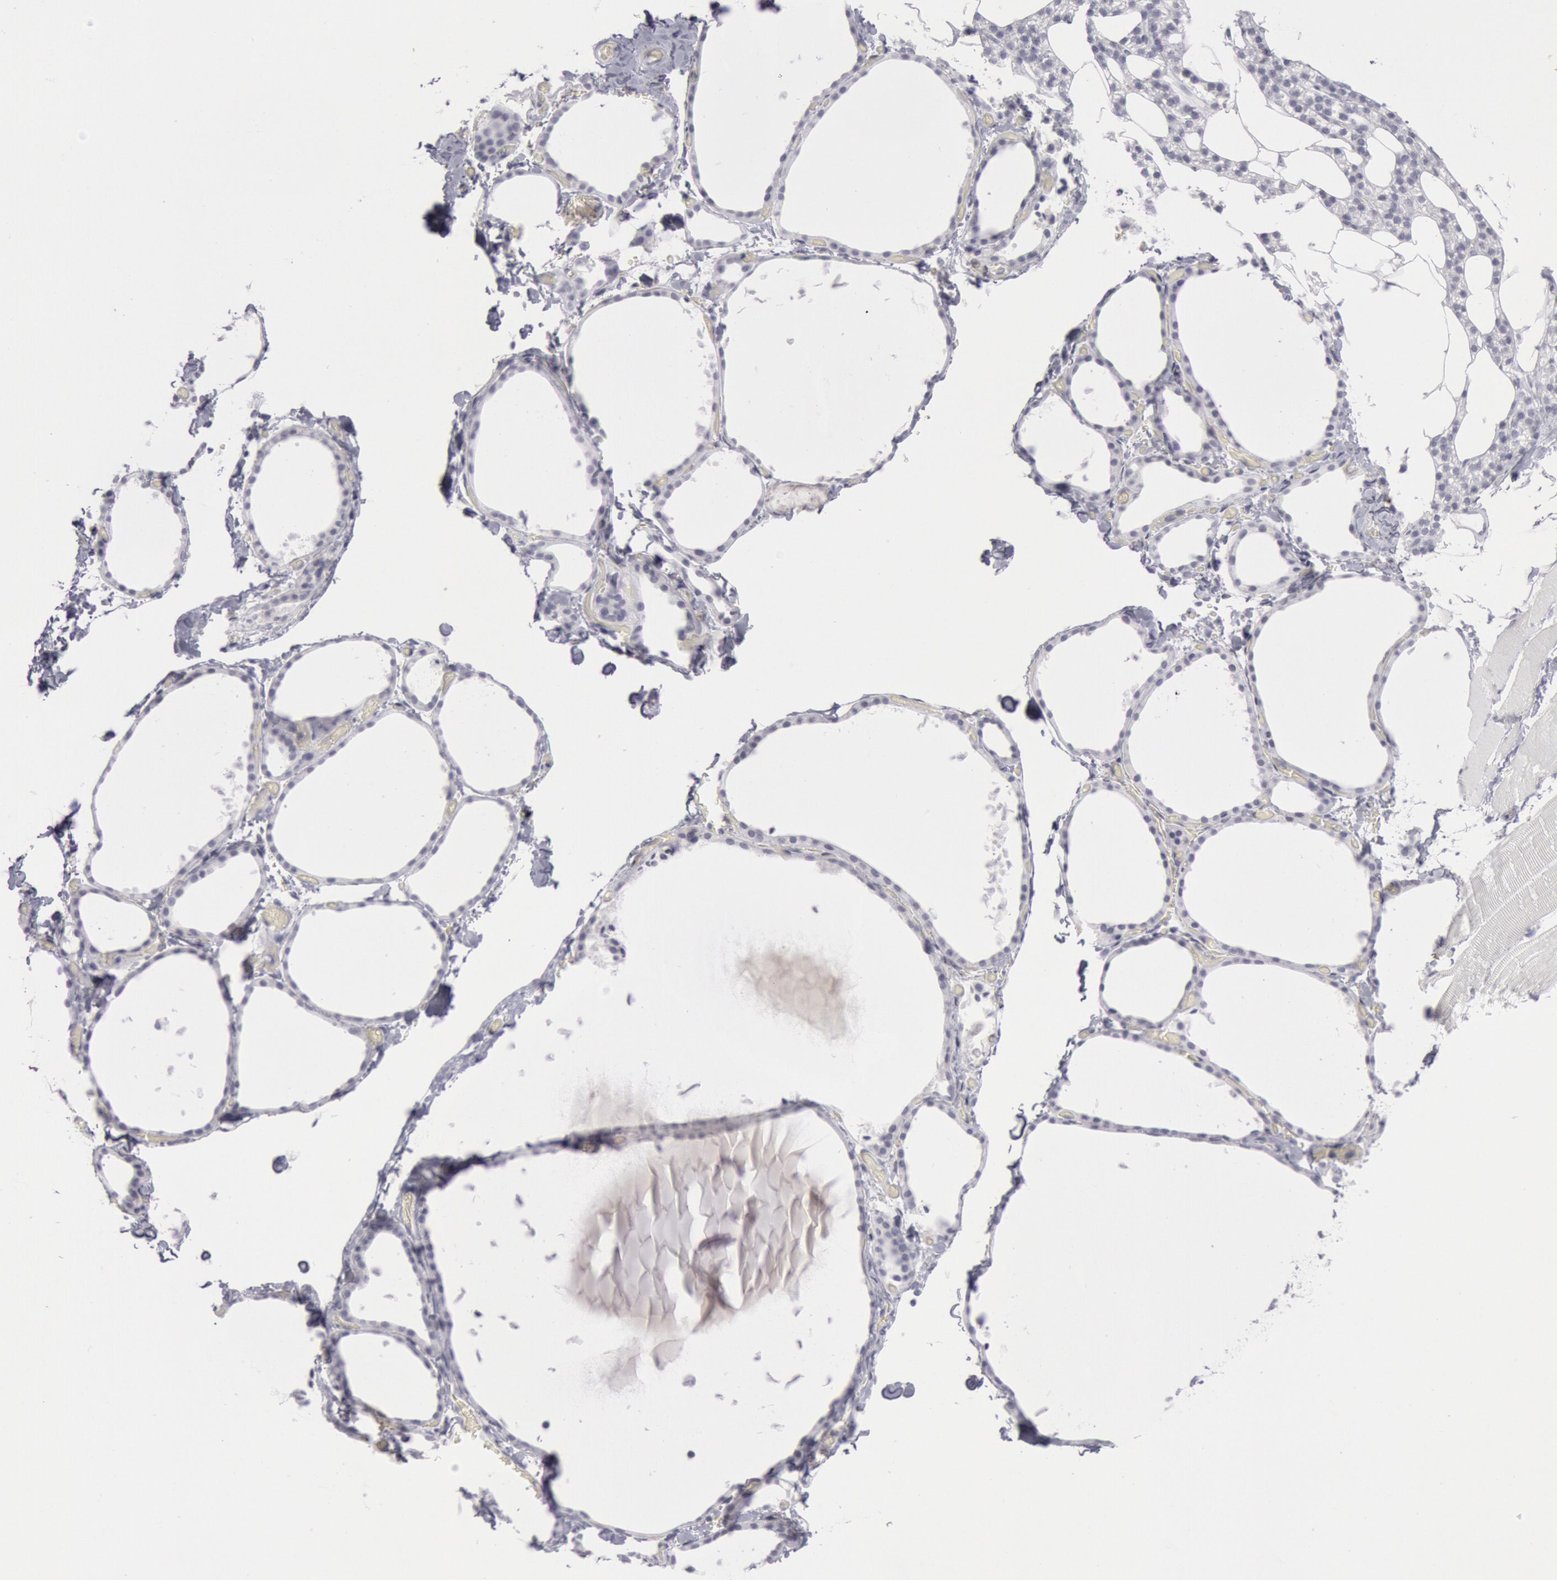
{"staining": {"intensity": "negative", "quantity": "none", "location": "none"}, "tissue": "thyroid gland", "cell_type": "Glandular cells", "image_type": "normal", "snomed": [{"axis": "morphology", "description": "Normal tissue, NOS"}, {"axis": "topography", "description": "Thyroid gland"}], "caption": "This histopathology image is of benign thyroid gland stained with IHC to label a protein in brown with the nuclei are counter-stained blue. There is no positivity in glandular cells.", "gene": "KRT16", "patient": {"sex": "female", "age": 22}}